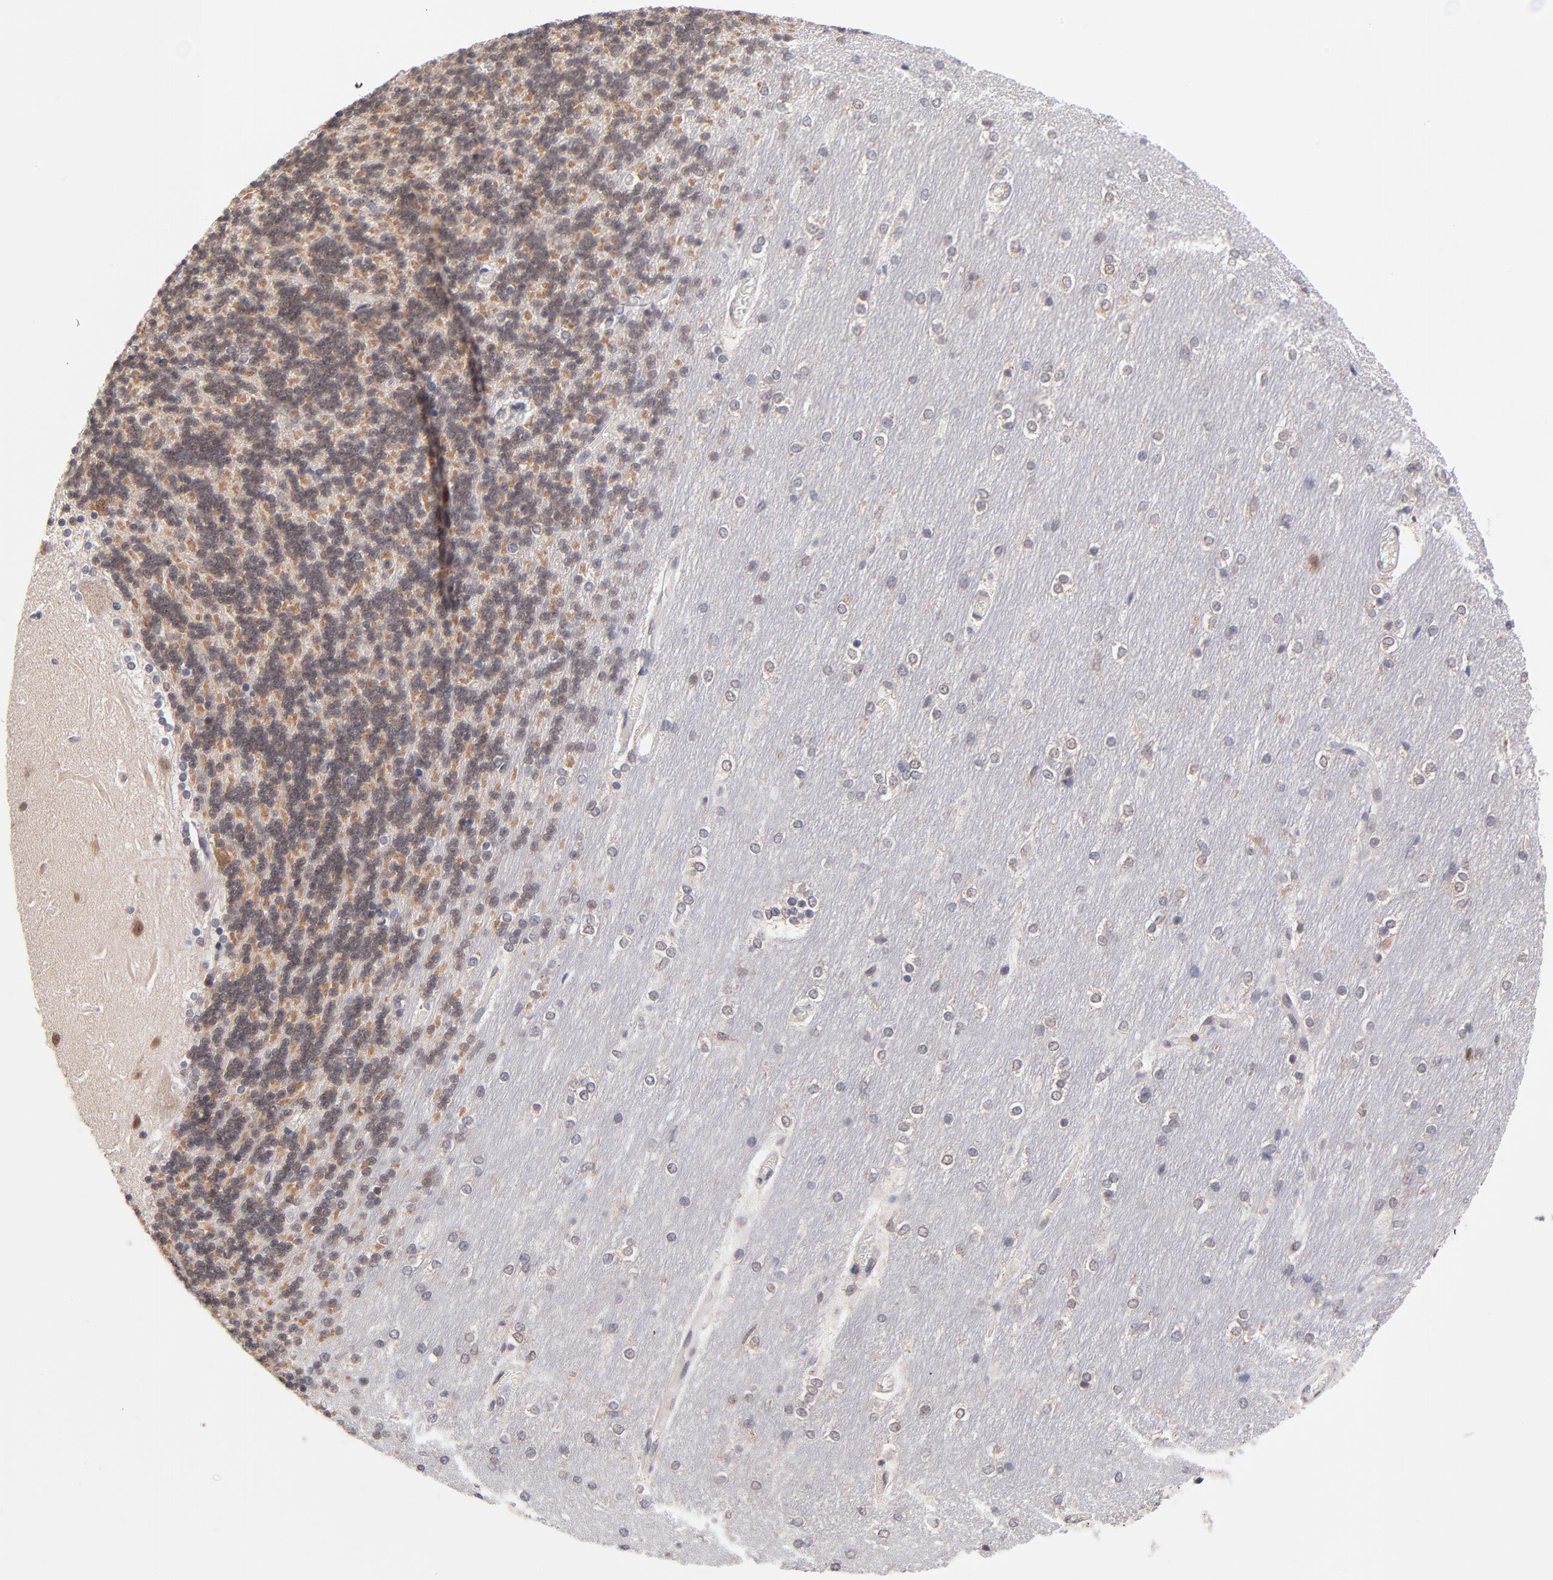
{"staining": {"intensity": "weak", "quantity": ">75%", "location": "cytoplasmic/membranous"}, "tissue": "cerebellum", "cell_type": "Cells in granular layer", "image_type": "normal", "snomed": [{"axis": "morphology", "description": "Normal tissue, NOS"}, {"axis": "topography", "description": "Cerebellum"}], "caption": "A brown stain labels weak cytoplasmic/membranous expression of a protein in cells in granular layer of benign human cerebellum. Nuclei are stained in blue.", "gene": "UBE2E2", "patient": {"sex": "female", "age": 54}}